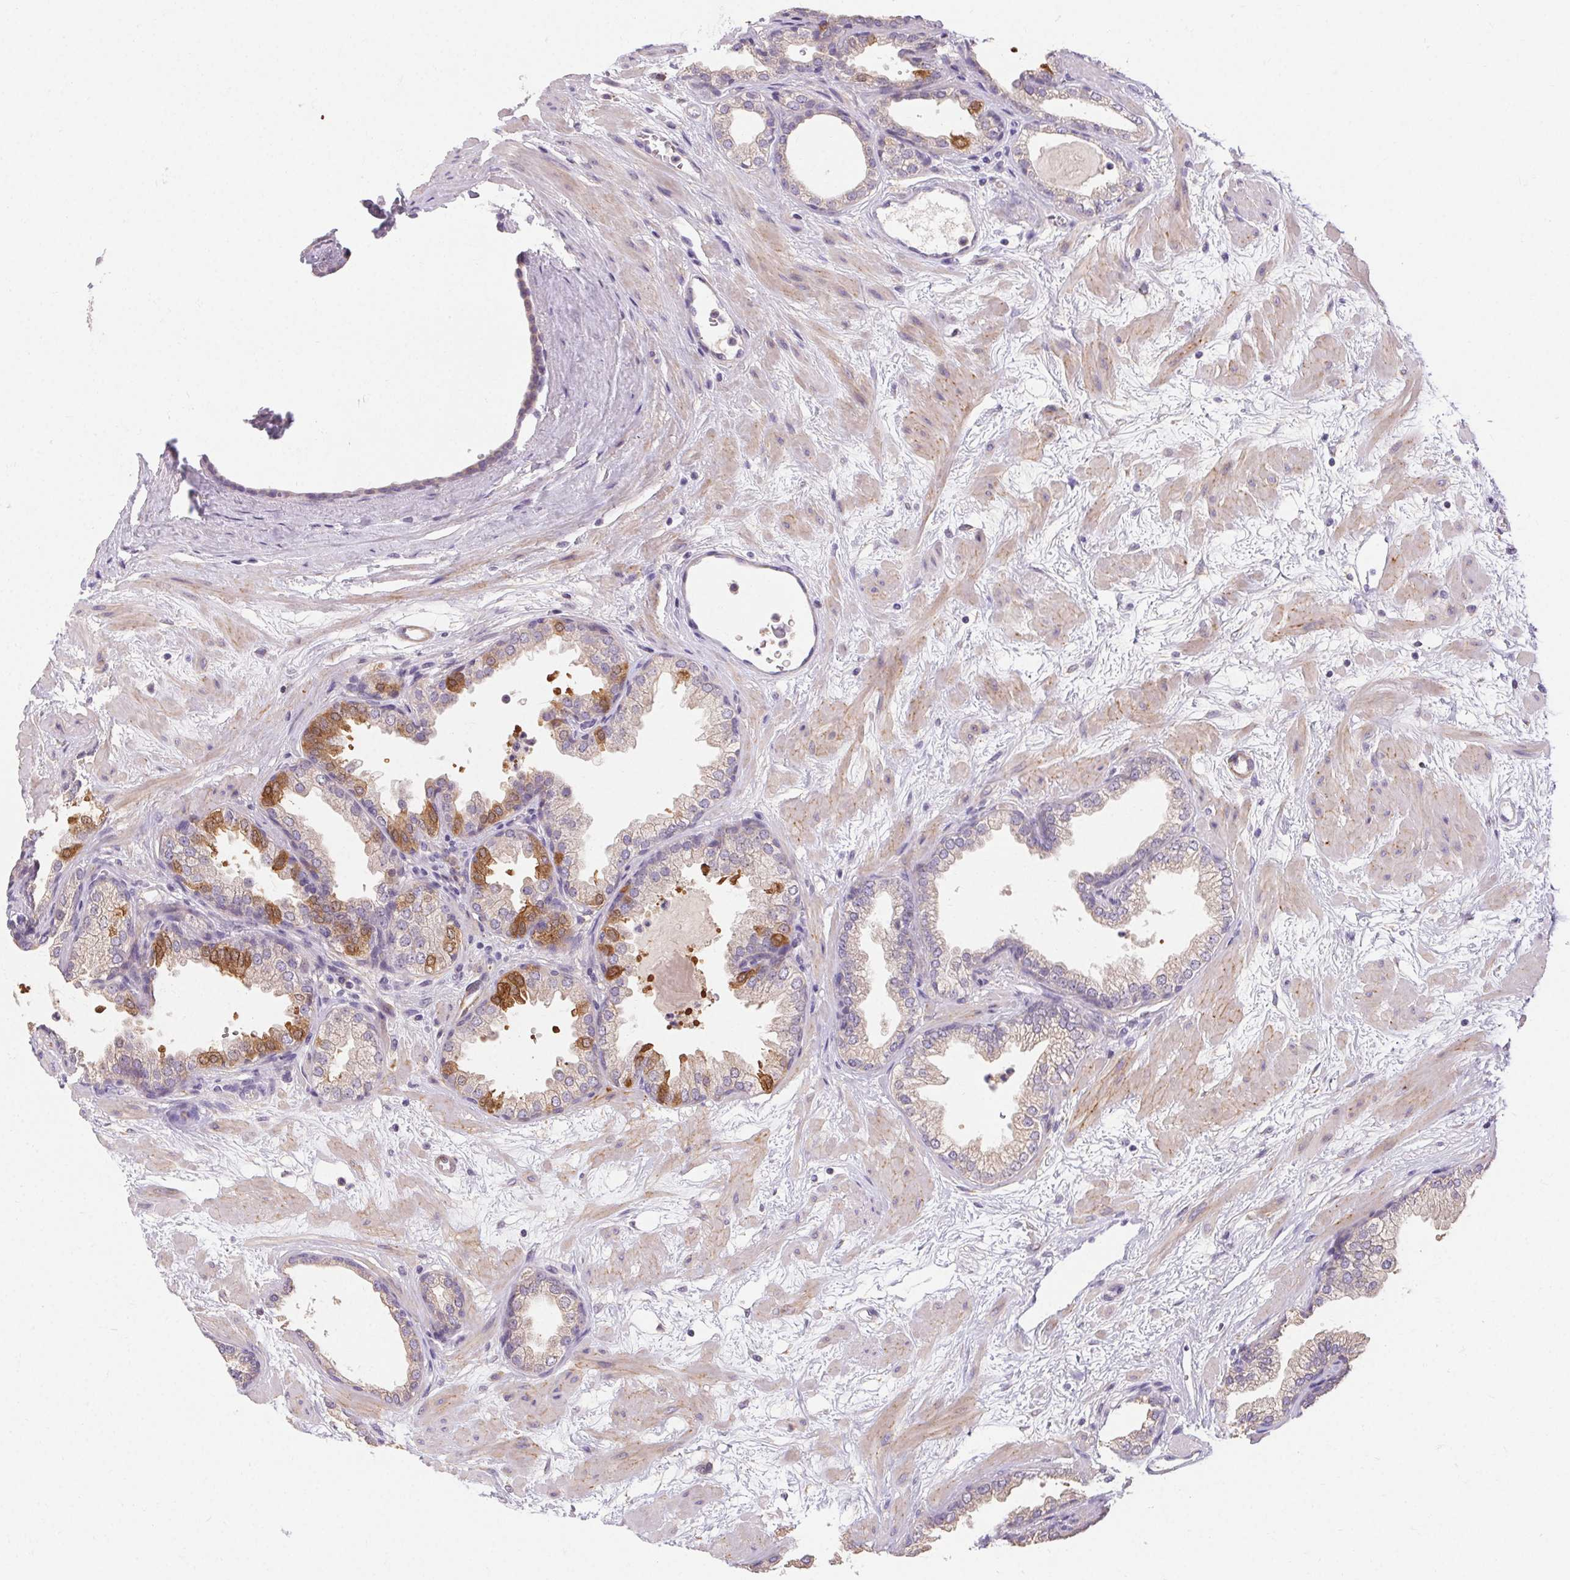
{"staining": {"intensity": "moderate", "quantity": "25%-75%", "location": "cytoplasmic/membranous,nuclear"}, "tissue": "prostate", "cell_type": "Glandular cells", "image_type": "normal", "snomed": [{"axis": "morphology", "description": "Normal tissue, NOS"}, {"axis": "topography", "description": "Prostate"}], "caption": "An IHC photomicrograph of unremarkable tissue is shown. Protein staining in brown shows moderate cytoplasmic/membranous,nuclear positivity in prostate within glandular cells.", "gene": "TMEM52B", "patient": {"sex": "male", "age": 37}}